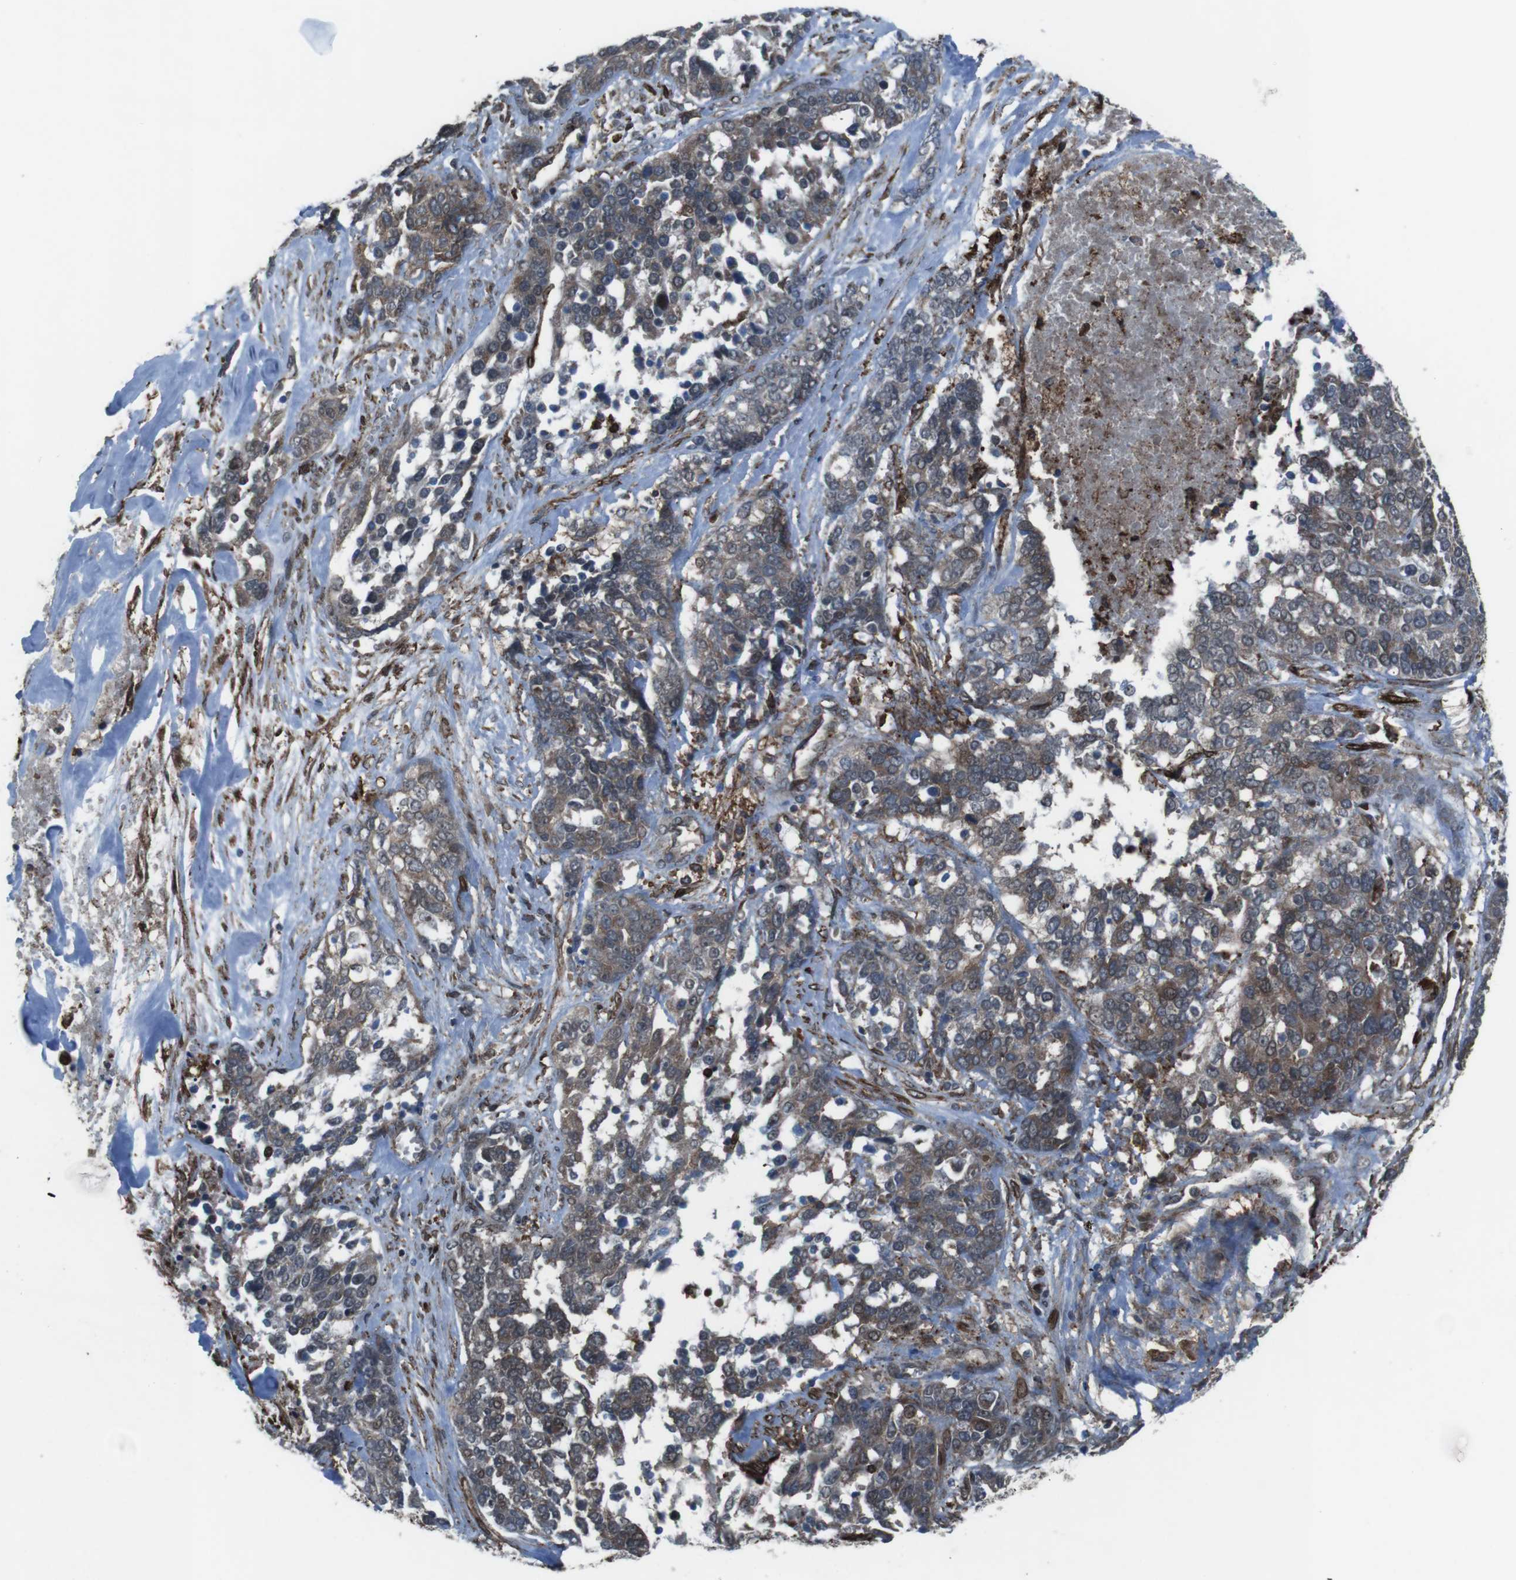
{"staining": {"intensity": "moderate", "quantity": ">75%", "location": "cytoplasmic/membranous"}, "tissue": "ovarian cancer", "cell_type": "Tumor cells", "image_type": "cancer", "snomed": [{"axis": "morphology", "description": "Cystadenocarcinoma, serous, NOS"}, {"axis": "topography", "description": "Ovary"}], "caption": "DAB (3,3'-diaminobenzidine) immunohistochemical staining of ovarian serous cystadenocarcinoma shows moderate cytoplasmic/membranous protein positivity in approximately >75% of tumor cells.", "gene": "GDF10", "patient": {"sex": "female", "age": 44}}